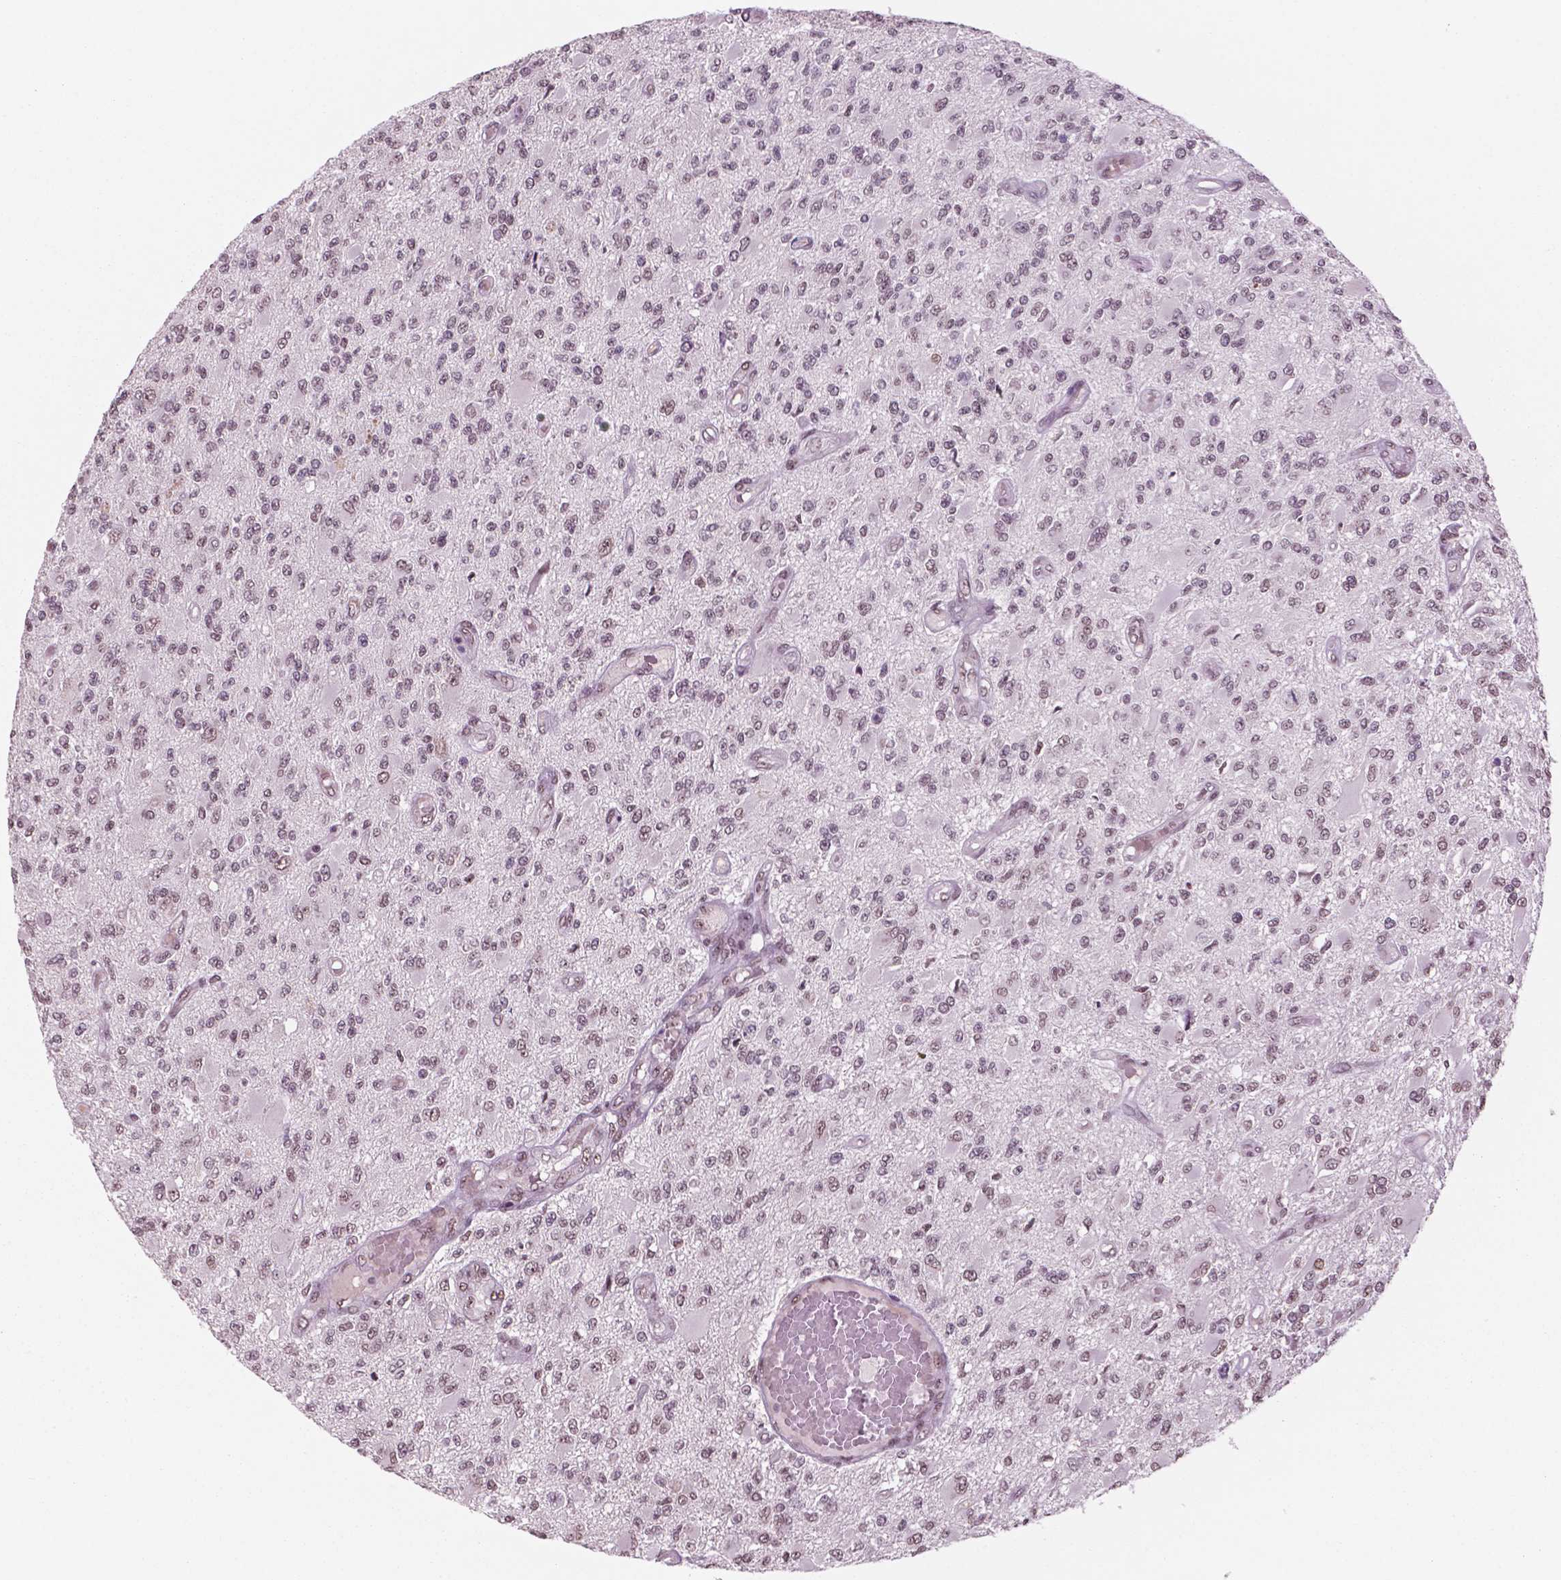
{"staining": {"intensity": "weak", "quantity": ">75%", "location": "nuclear"}, "tissue": "glioma", "cell_type": "Tumor cells", "image_type": "cancer", "snomed": [{"axis": "morphology", "description": "Glioma, malignant, High grade"}, {"axis": "topography", "description": "Brain"}], "caption": "Glioma stained with DAB immunohistochemistry shows low levels of weak nuclear positivity in approximately >75% of tumor cells.", "gene": "POLR2E", "patient": {"sex": "female", "age": 63}}